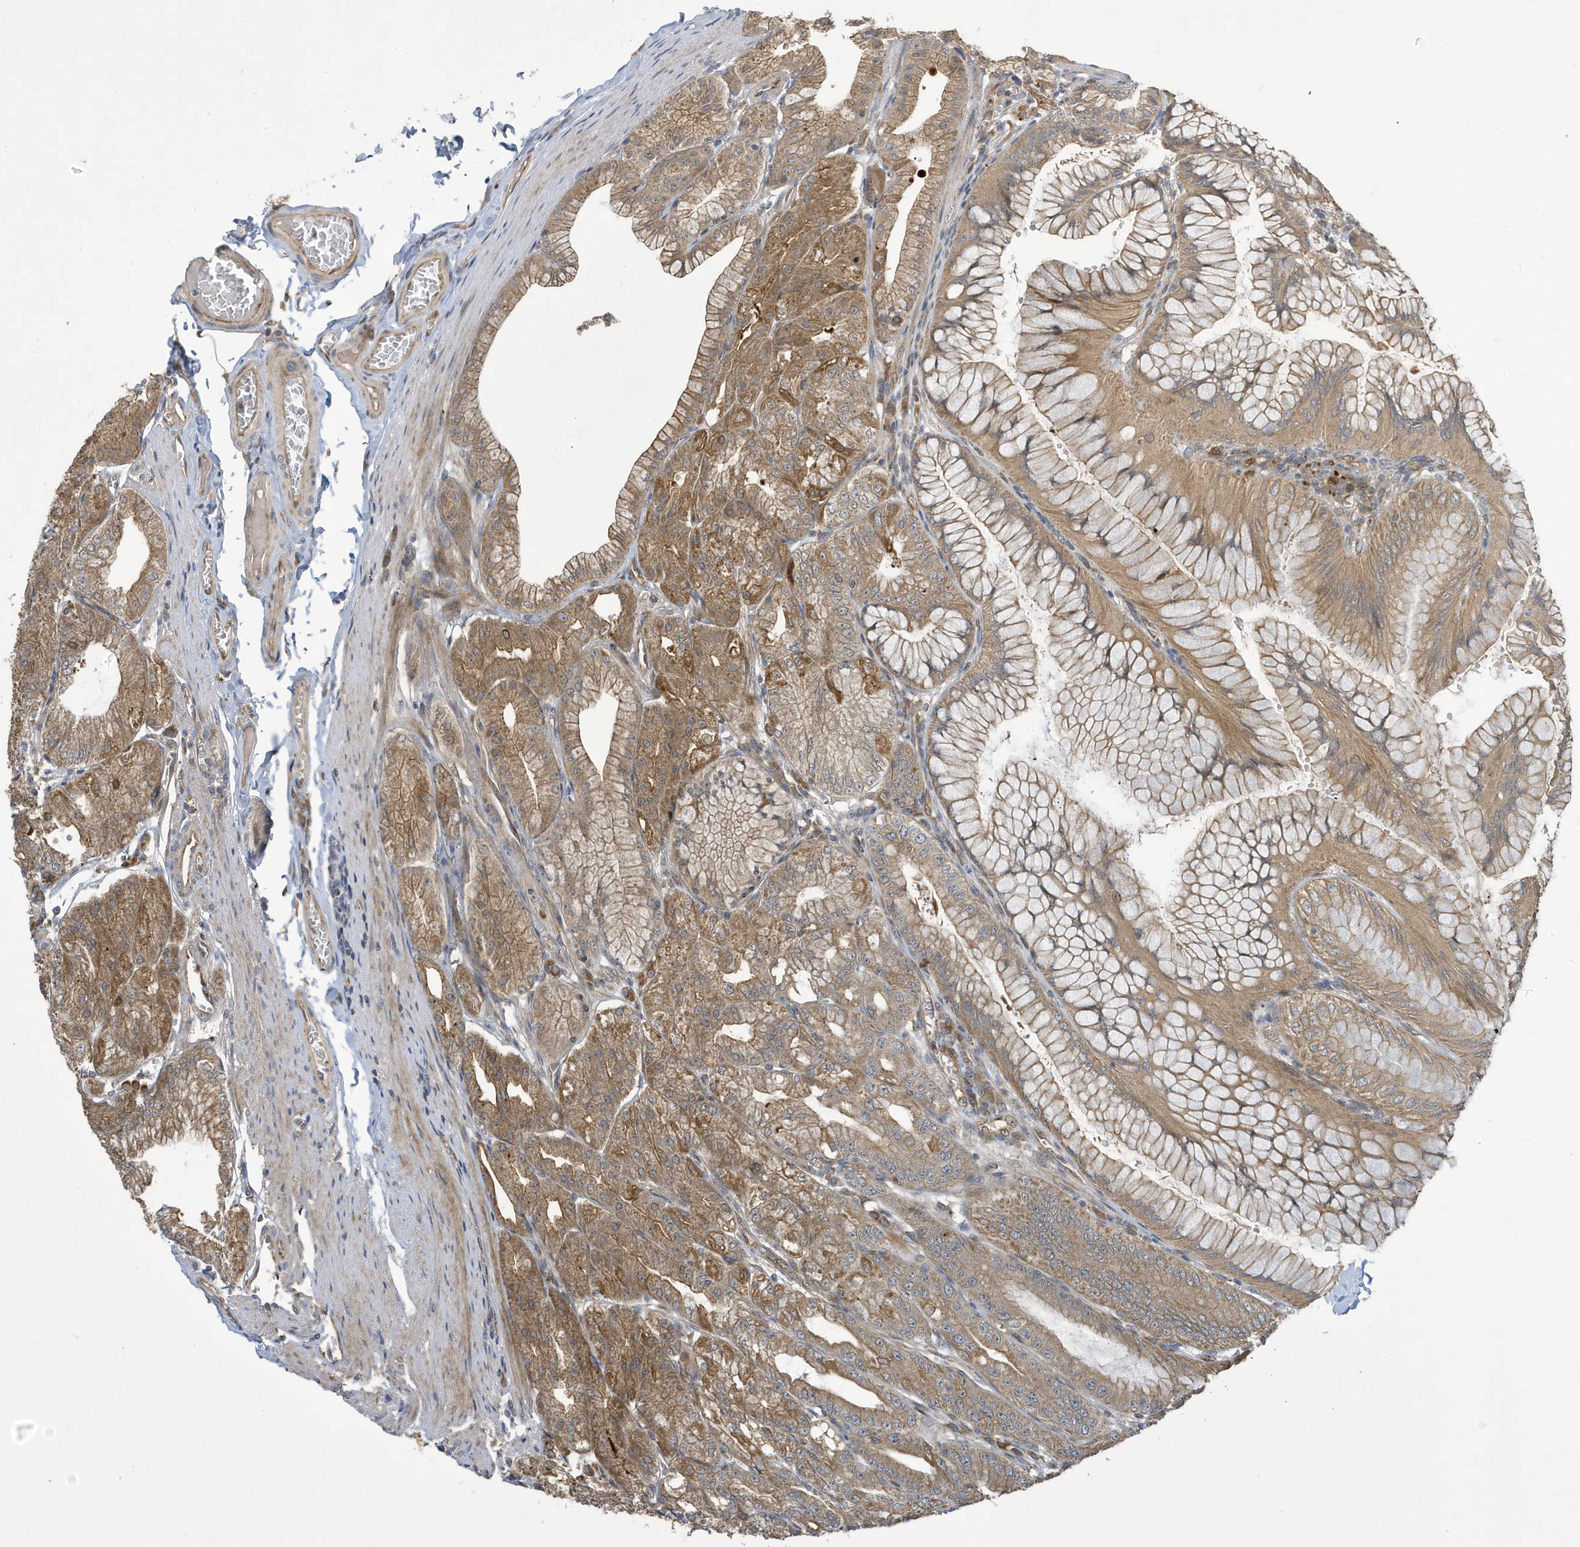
{"staining": {"intensity": "moderate", "quantity": ">75%", "location": "cytoplasmic/membranous,nuclear"}, "tissue": "stomach", "cell_type": "Glandular cells", "image_type": "normal", "snomed": [{"axis": "morphology", "description": "Normal tissue, NOS"}, {"axis": "topography", "description": "Stomach, lower"}], "caption": "Brown immunohistochemical staining in unremarkable stomach reveals moderate cytoplasmic/membranous,nuclear expression in about >75% of glandular cells. The staining is performed using DAB brown chromogen to label protein expression. The nuclei are counter-stained blue using hematoxylin.", "gene": "NCOA7", "patient": {"sex": "male", "age": 71}}